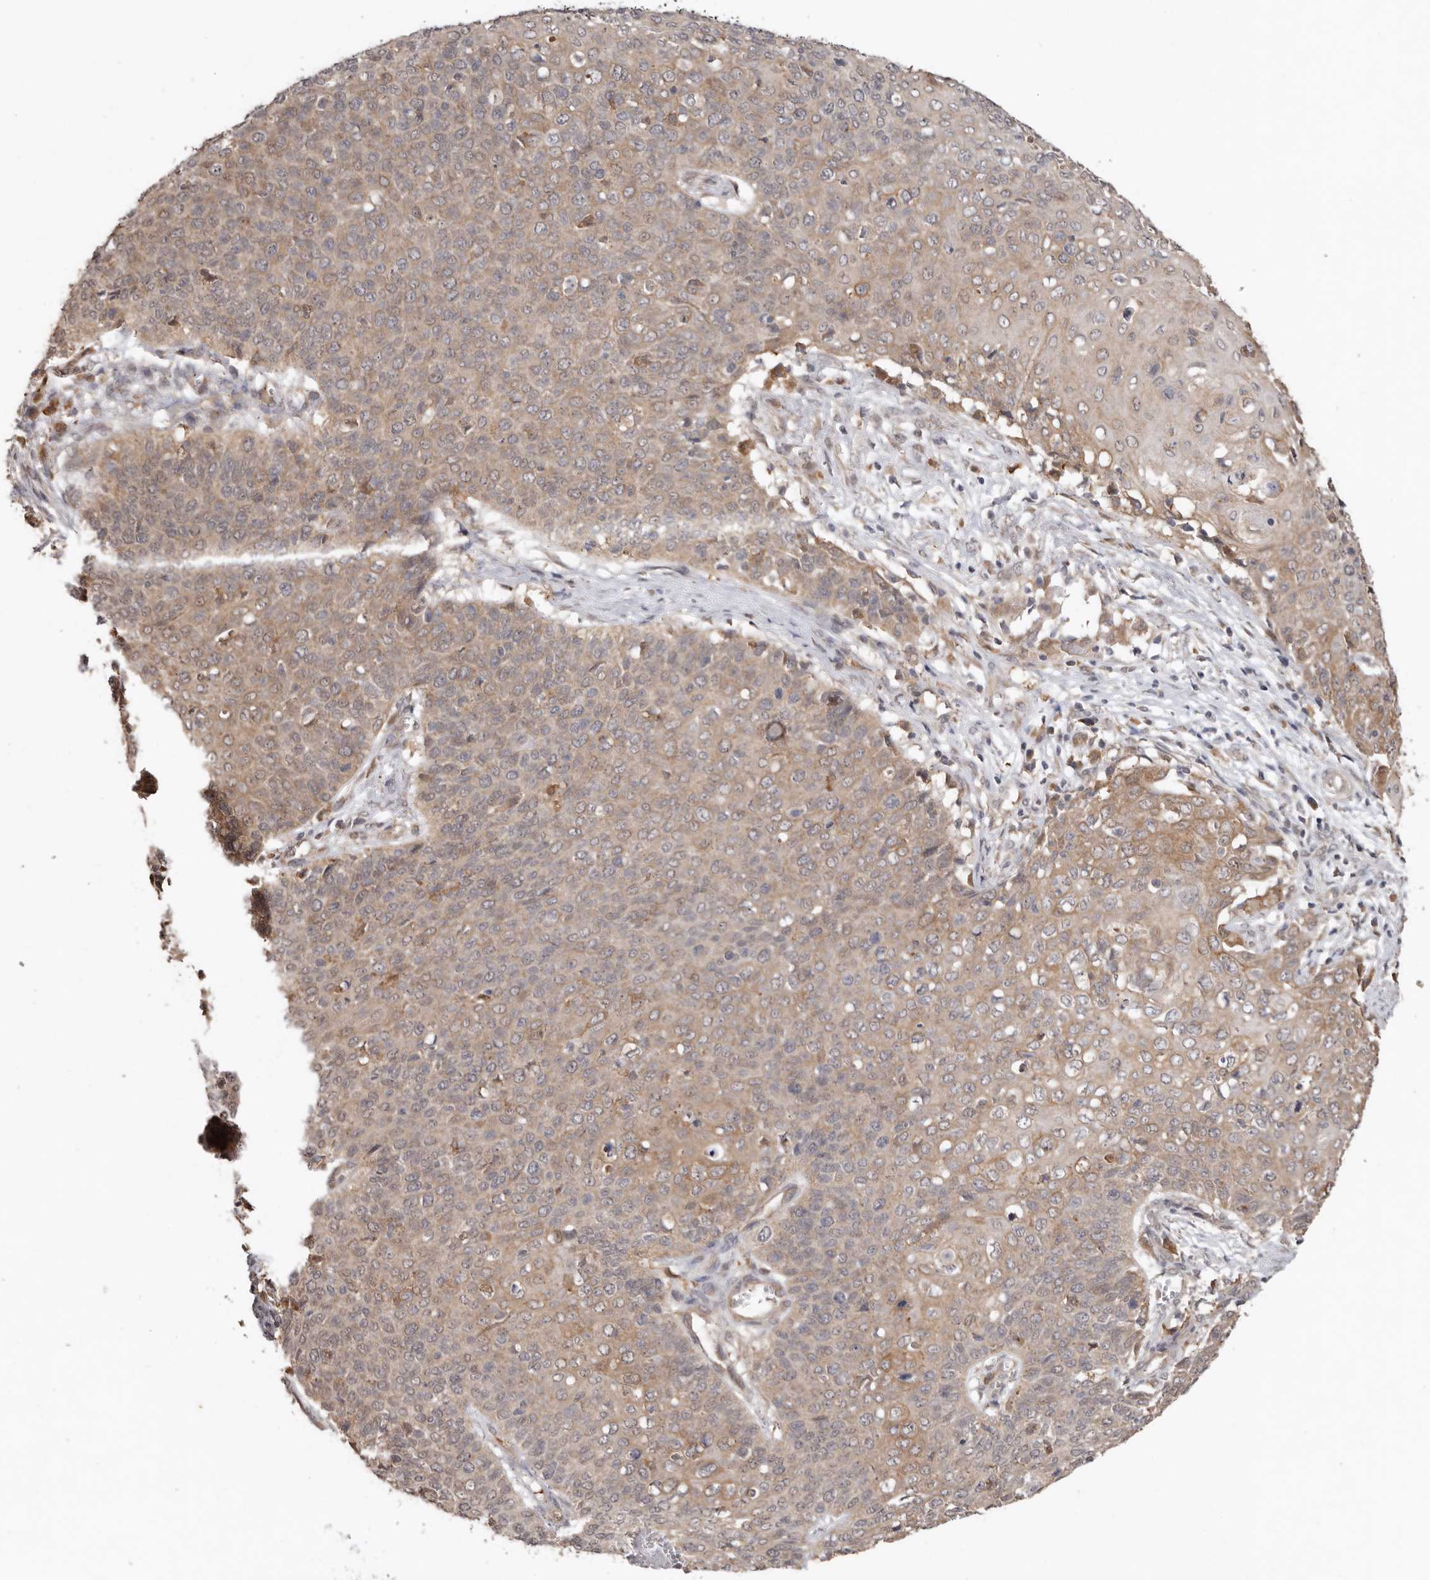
{"staining": {"intensity": "moderate", "quantity": ">75%", "location": "cytoplasmic/membranous"}, "tissue": "cervical cancer", "cell_type": "Tumor cells", "image_type": "cancer", "snomed": [{"axis": "morphology", "description": "Squamous cell carcinoma, NOS"}, {"axis": "topography", "description": "Cervix"}], "caption": "Cervical squamous cell carcinoma tissue shows moderate cytoplasmic/membranous staining in about >75% of tumor cells, visualized by immunohistochemistry.", "gene": "RSPO2", "patient": {"sex": "female", "age": 39}}